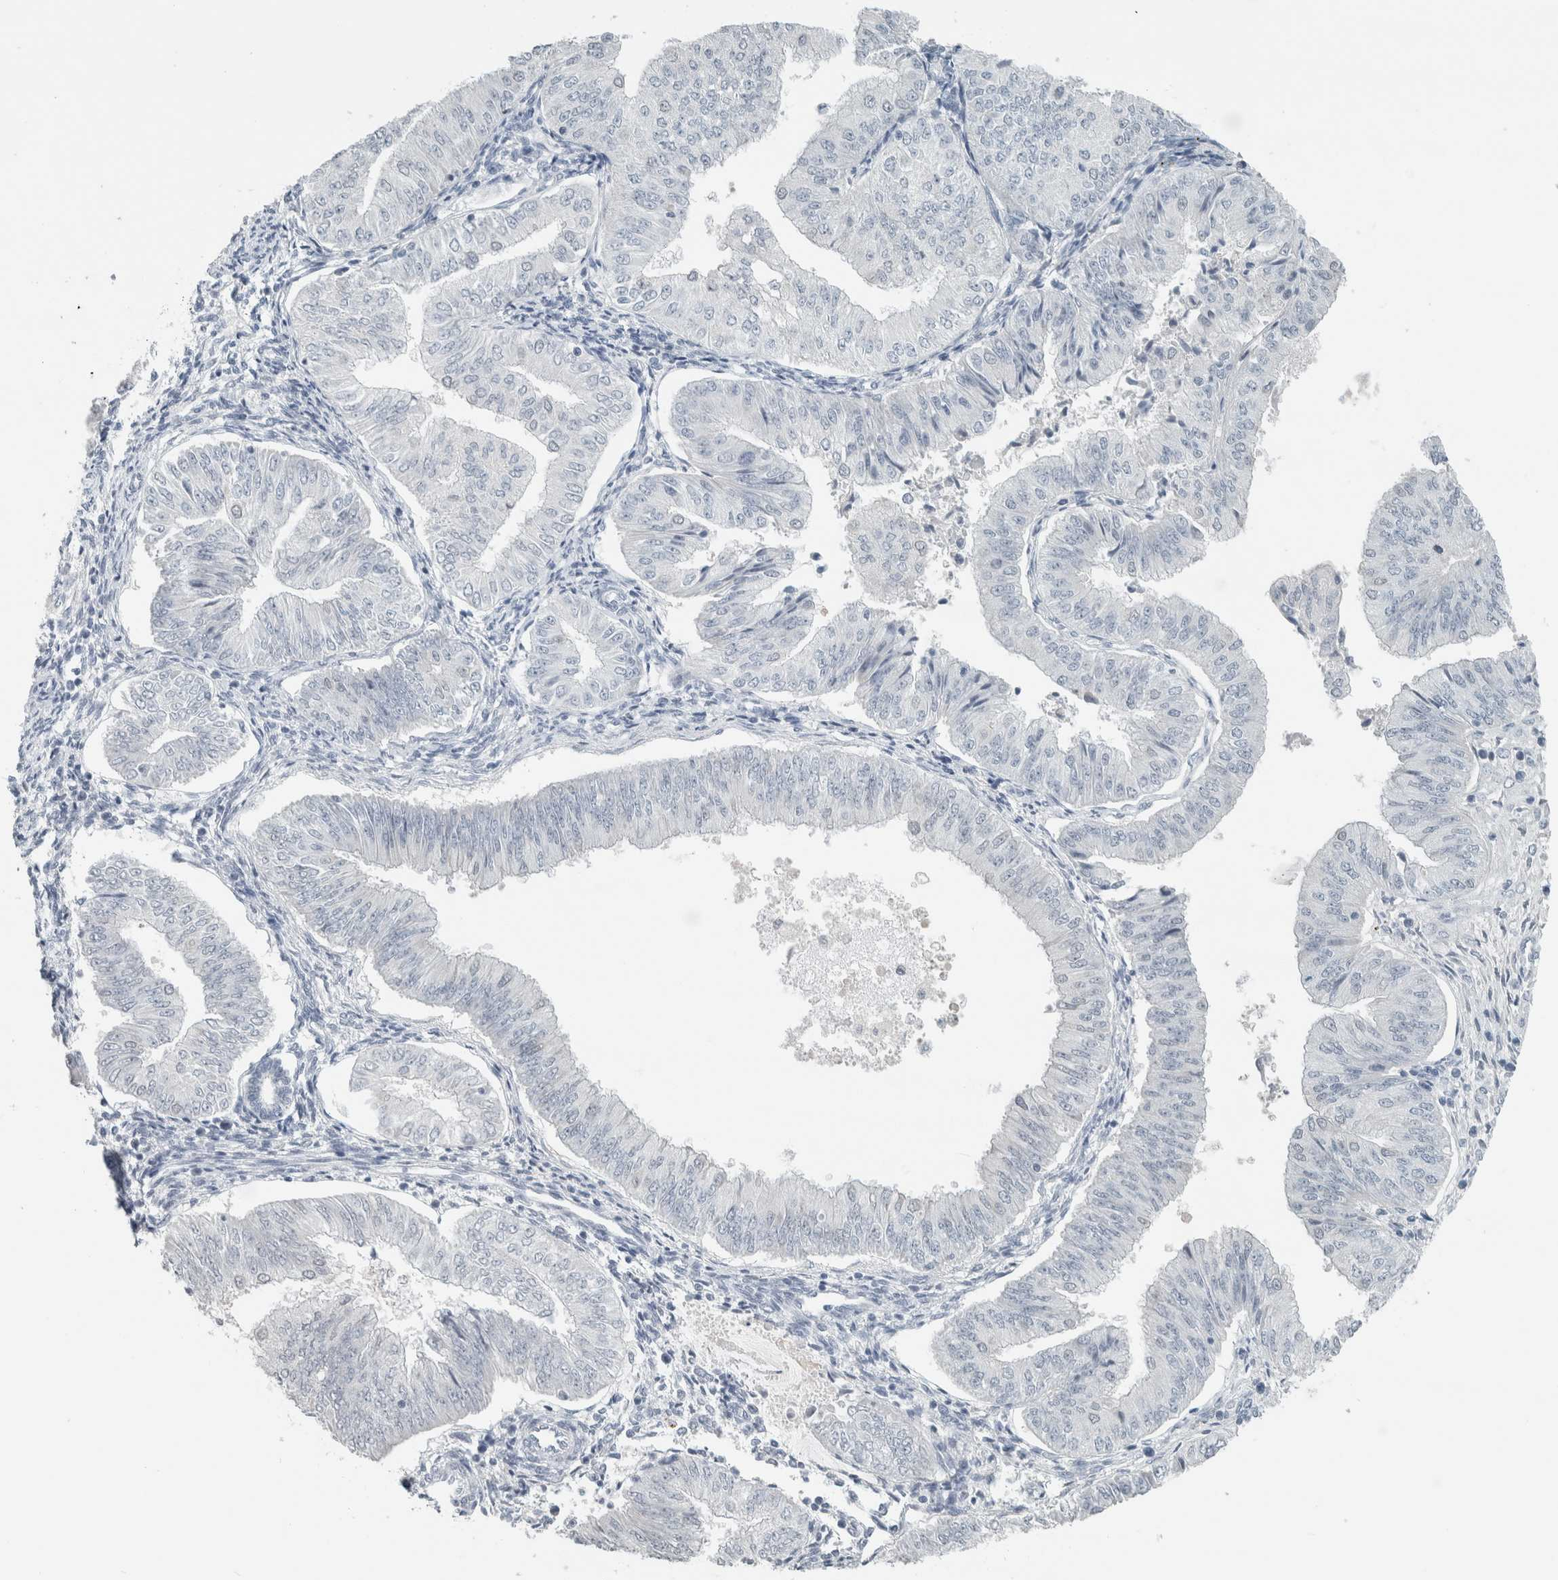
{"staining": {"intensity": "negative", "quantity": "none", "location": "none"}, "tissue": "endometrial cancer", "cell_type": "Tumor cells", "image_type": "cancer", "snomed": [{"axis": "morphology", "description": "Normal tissue, NOS"}, {"axis": "morphology", "description": "Adenocarcinoma, NOS"}, {"axis": "topography", "description": "Endometrium"}], "caption": "The histopathology image reveals no significant staining in tumor cells of endometrial adenocarcinoma. Brightfield microscopy of immunohistochemistry (IHC) stained with DAB (brown) and hematoxylin (blue), captured at high magnification.", "gene": "CRAT", "patient": {"sex": "female", "age": 53}}